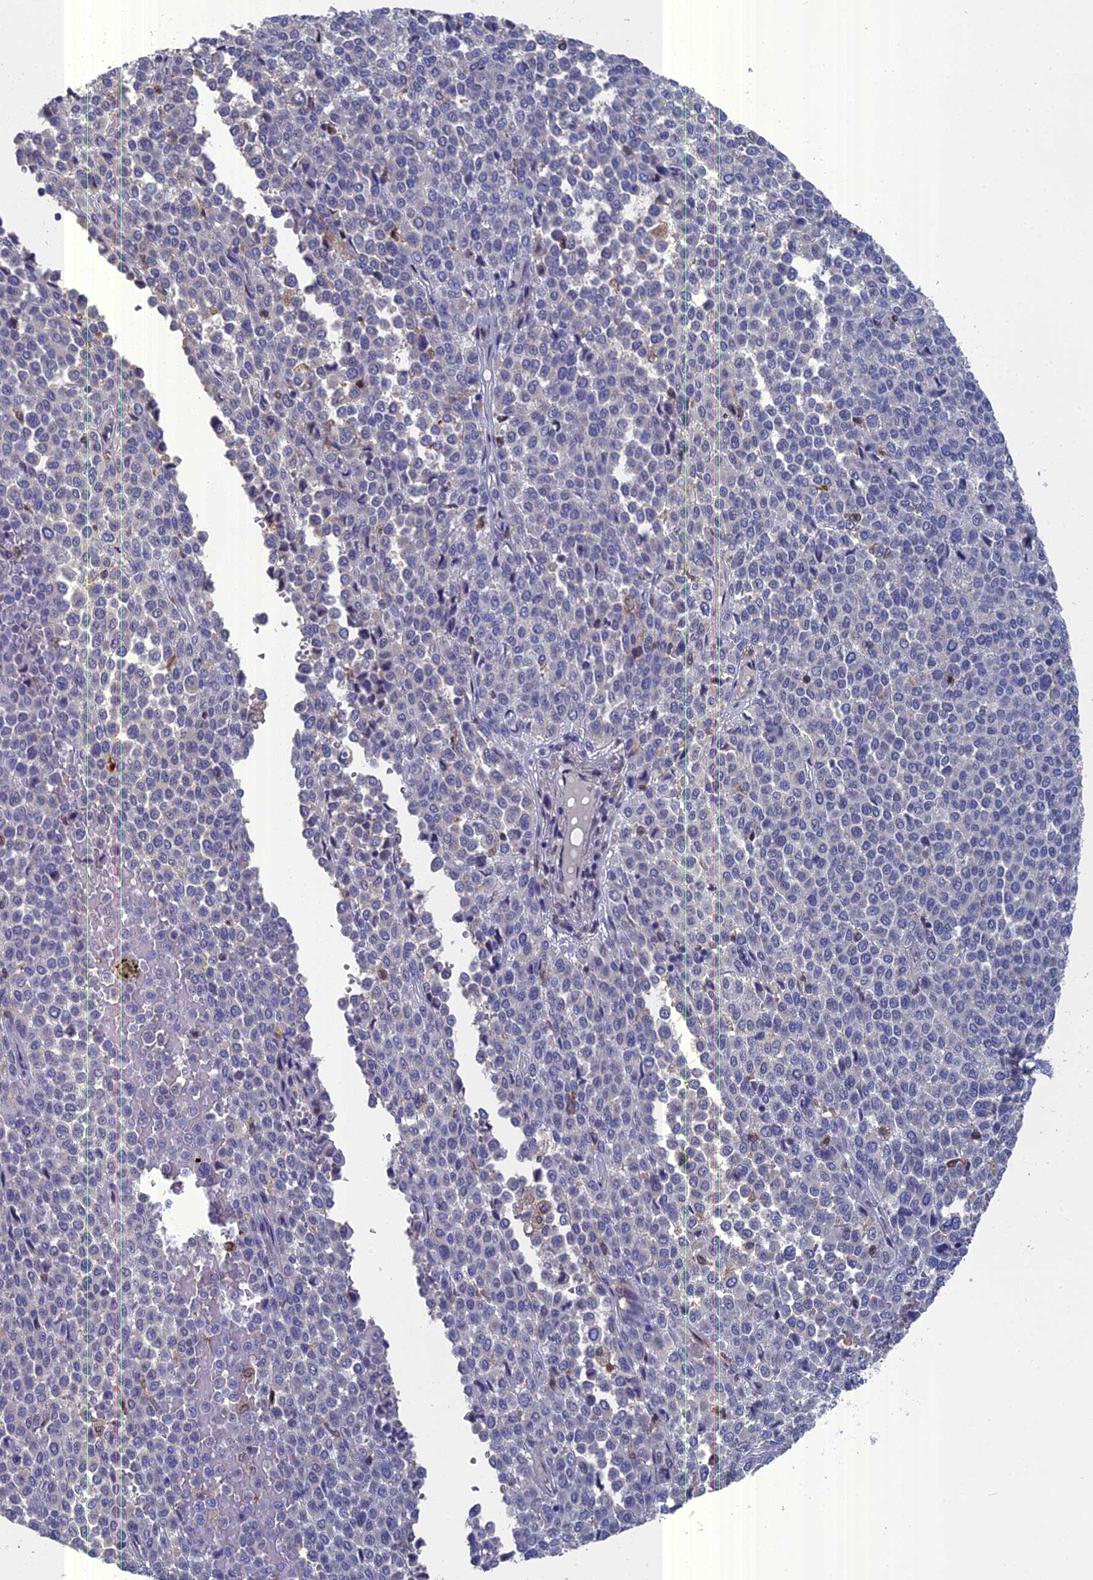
{"staining": {"intensity": "negative", "quantity": "none", "location": "none"}, "tissue": "melanoma", "cell_type": "Tumor cells", "image_type": "cancer", "snomed": [{"axis": "morphology", "description": "Malignant melanoma, Metastatic site"}, {"axis": "topography", "description": "Pancreas"}], "caption": "Immunohistochemistry (IHC) of human melanoma exhibits no positivity in tumor cells.", "gene": "NCF4", "patient": {"sex": "female", "age": 30}}